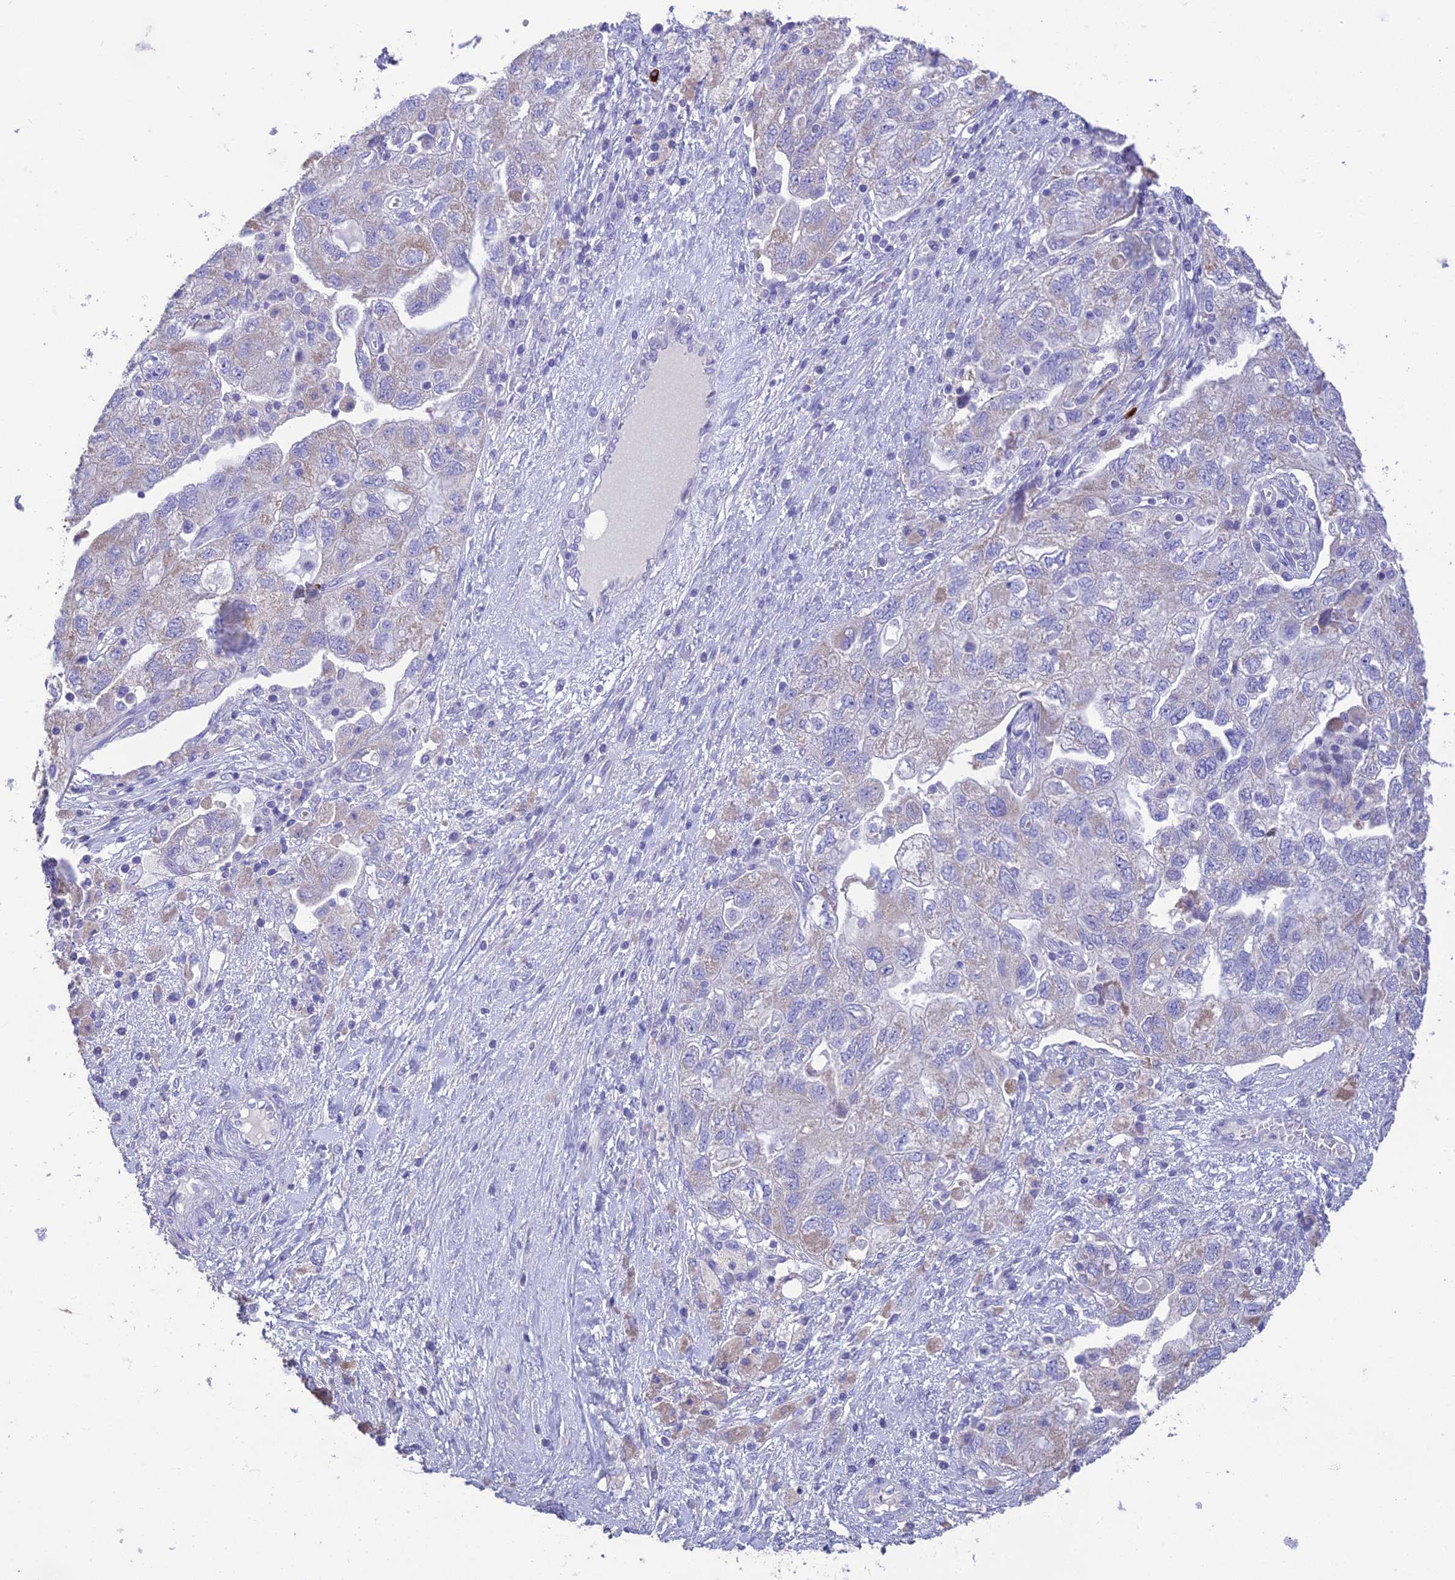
{"staining": {"intensity": "negative", "quantity": "none", "location": "none"}, "tissue": "ovarian cancer", "cell_type": "Tumor cells", "image_type": "cancer", "snomed": [{"axis": "morphology", "description": "Carcinoma, NOS"}, {"axis": "morphology", "description": "Cystadenocarcinoma, serous, NOS"}, {"axis": "topography", "description": "Ovary"}], "caption": "Immunohistochemistry photomicrograph of neoplastic tissue: ovarian cancer stained with DAB demonstrates no significant protein staining in tumor cells.", "gene": "HSD17B2", "patient": {"sex": "female", "age": 69}}